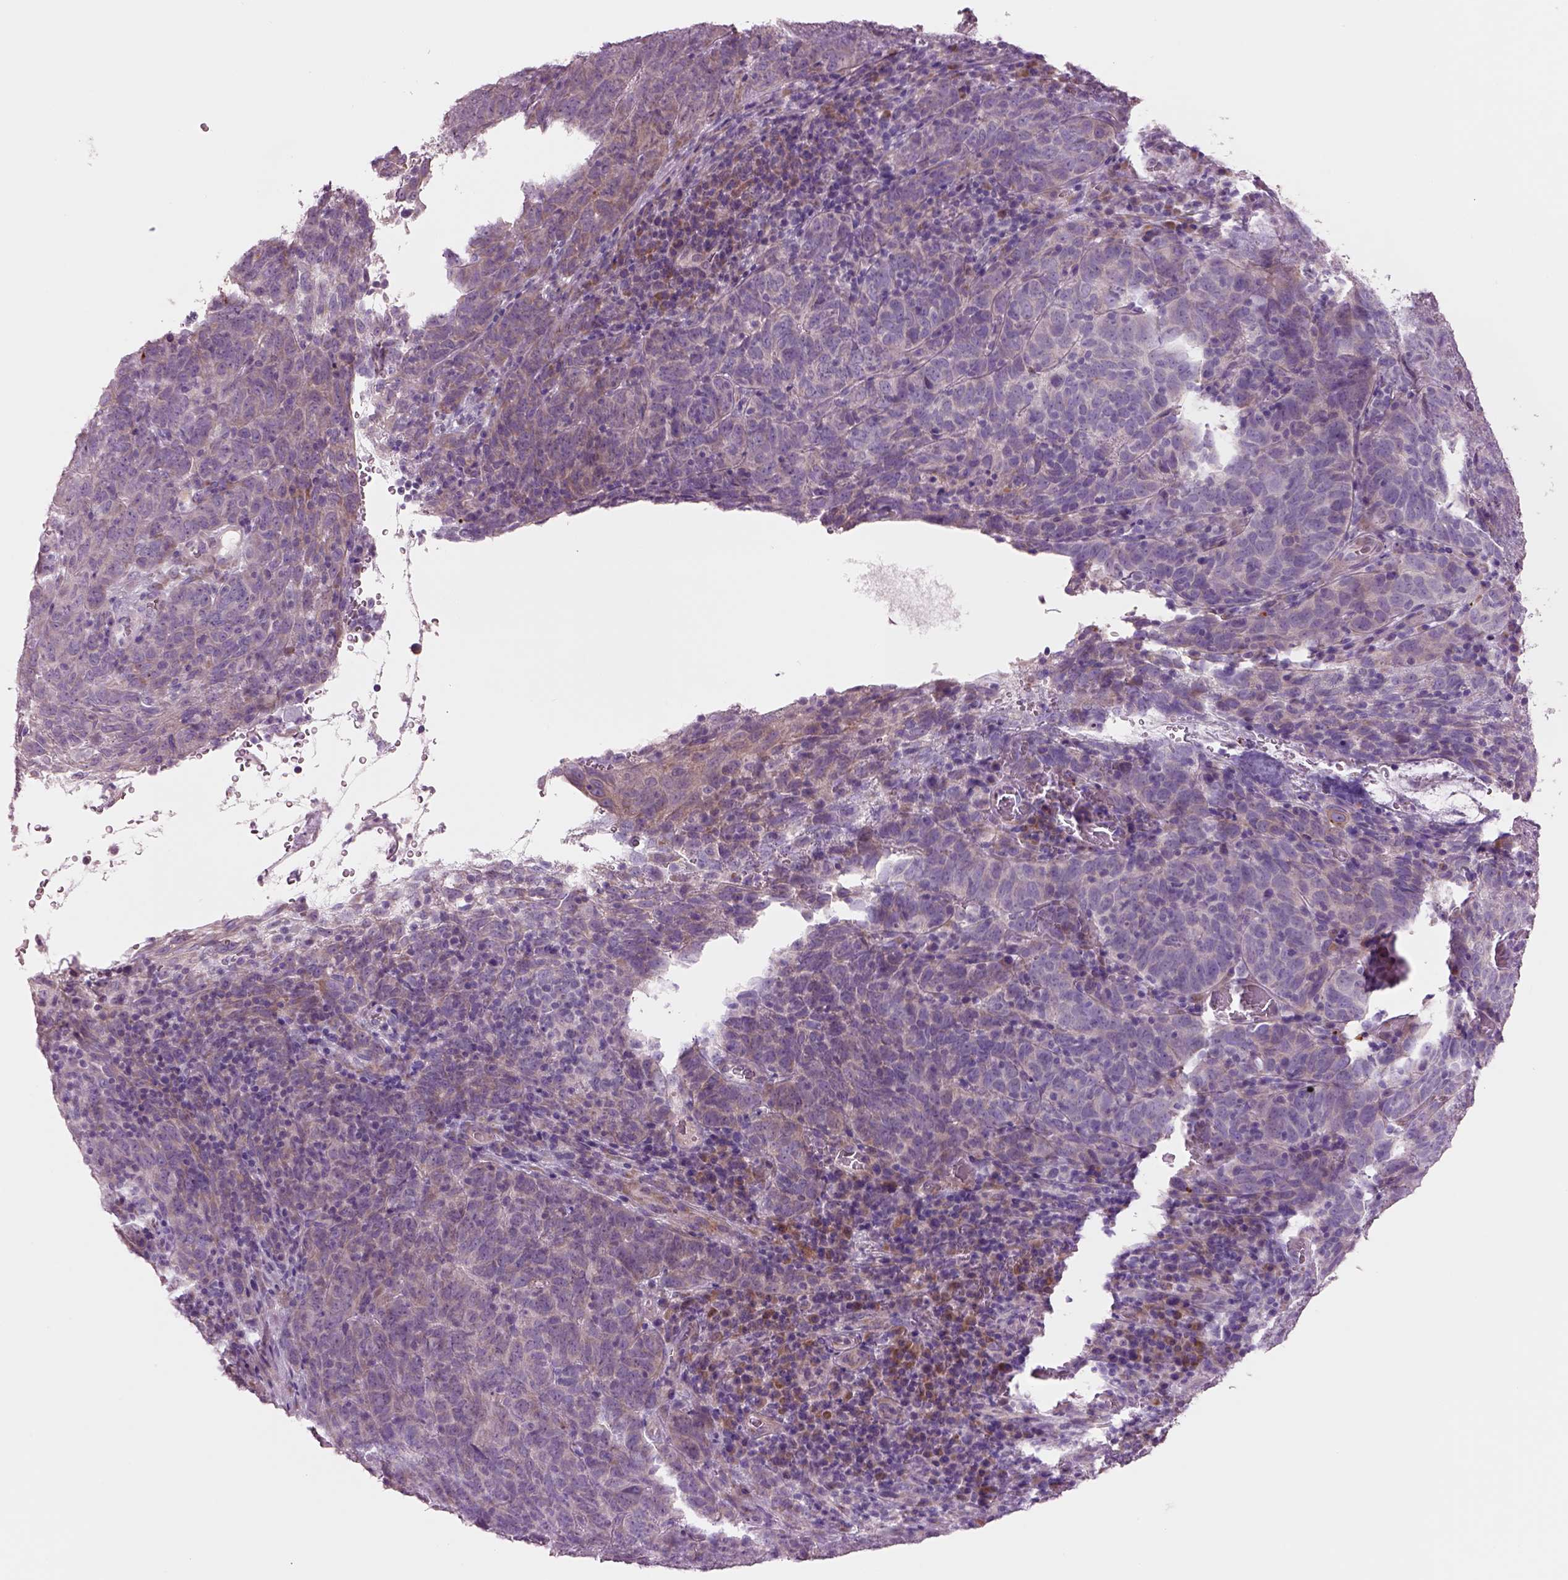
{"staining": {"intensity": "weak", "quantity": "<25%", "location": "cytoplasmic/membranous"}, "tissue": "skin cancer", "cell_type": "Tumor cells", "image_type": "cancer", "snomed": [{"axis": "morphology", "description": "Squamous cell carcinoma, NOS"}, {"axis": "topography", "description": "Skin"}, {"axis": "topography", "description": "Anal"}], "caption": "This is an IHC histopathology image of squamous cell carcinoma (skin). There is no positivity in tumor cells.", "gene": "PLPP7", "patient": {"sex": "female", "age": 51}}